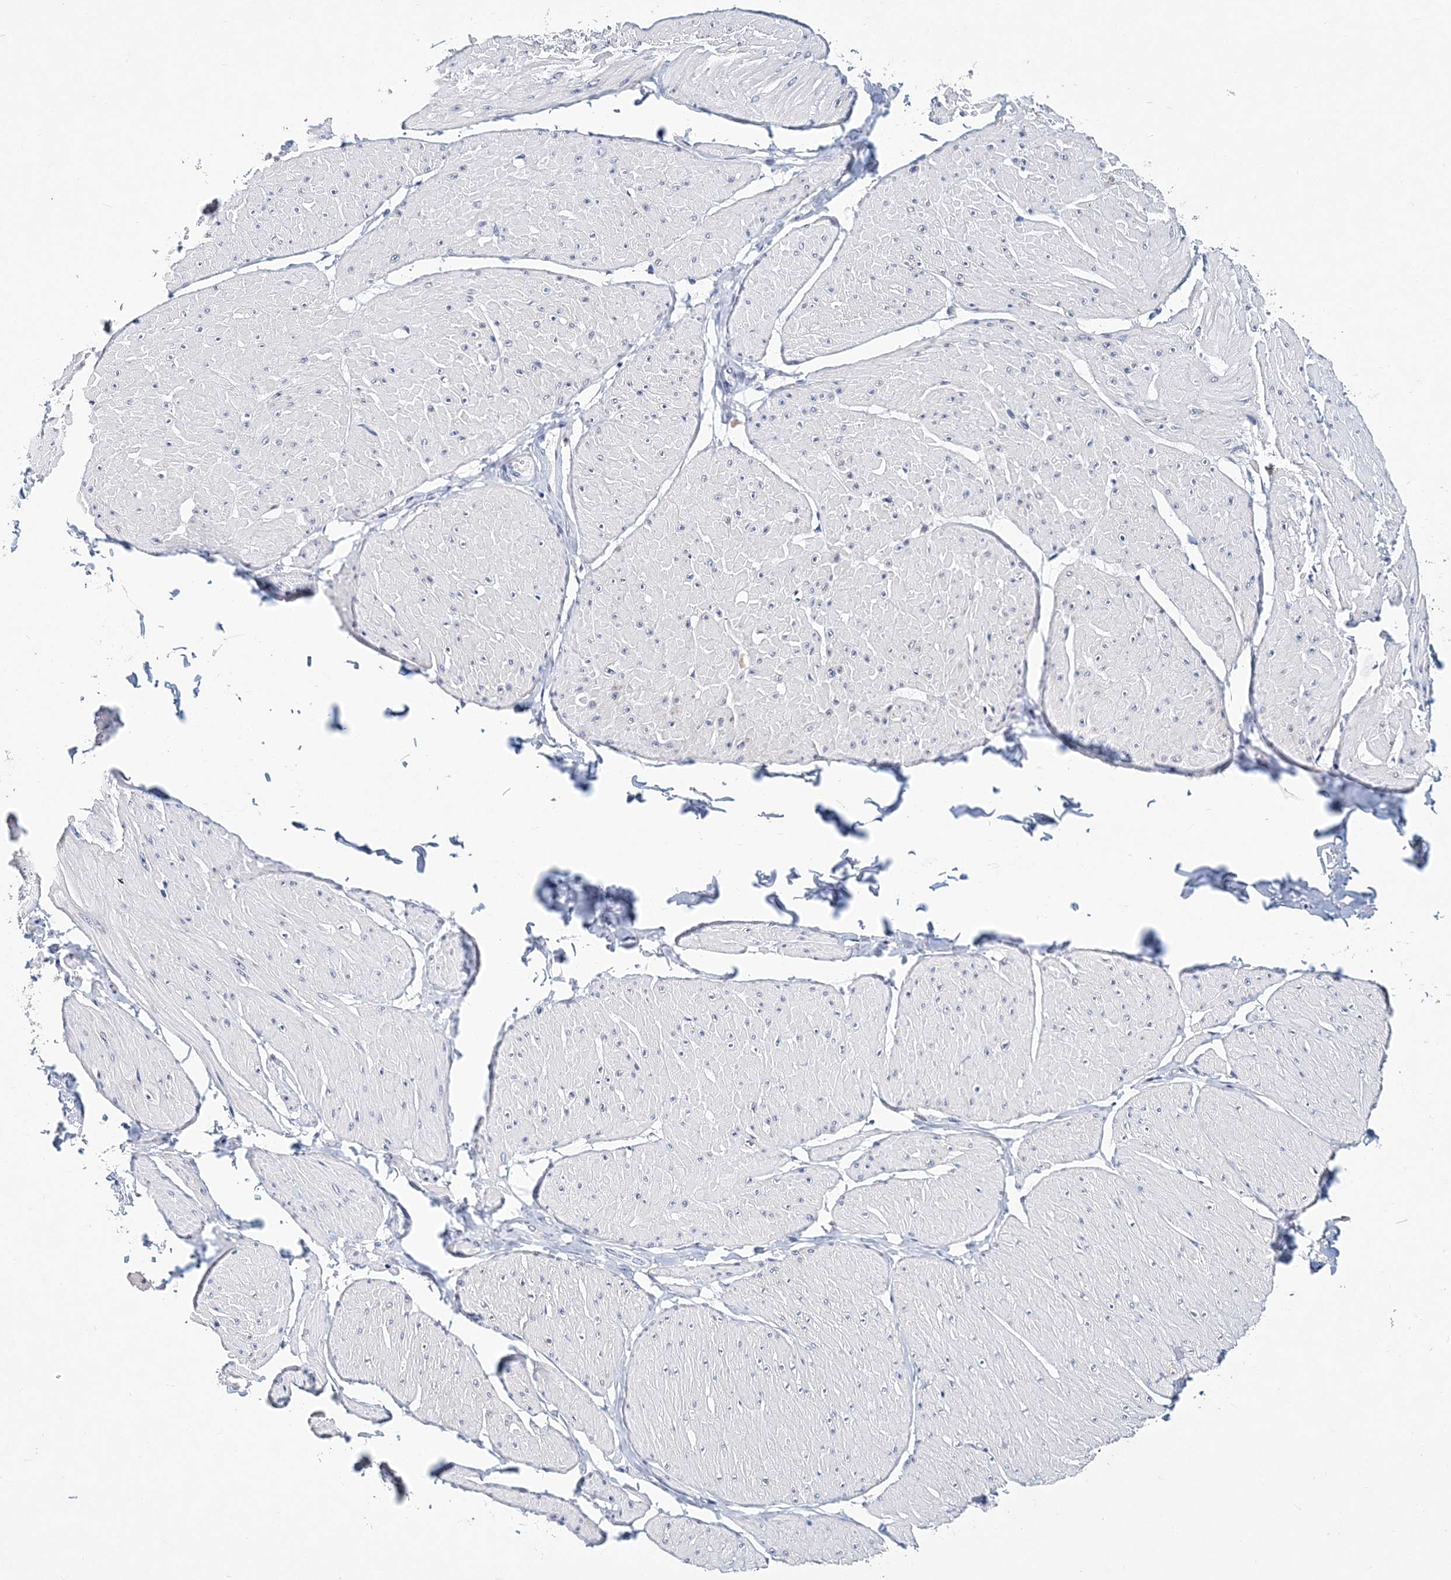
{"staining": {"intensity": "negative", "quantity": "none", "location": "none"}, "tissue": "smooth muscle", "cell_type": "Smooth muscle cells", "image_type": "normal", "snomed": [{"axis": "morphology", "description": "Urothelial carcinoma, High grade"}, {"axis": "topography", "description": "Urinary bladder"}], "caption": "Micrograph shows no protein staining in smooth muscle cells of unremarkable smooth muscle. The staining was performed using DAB (3,3'-diaminobenzidine) to visualize the protein expression in brown, while the nuclei were stained in blue with hematoxylin (Magnification: 20x).", "gene": "ITGA2B", "patient": {"sex": "male", "age": 46}}